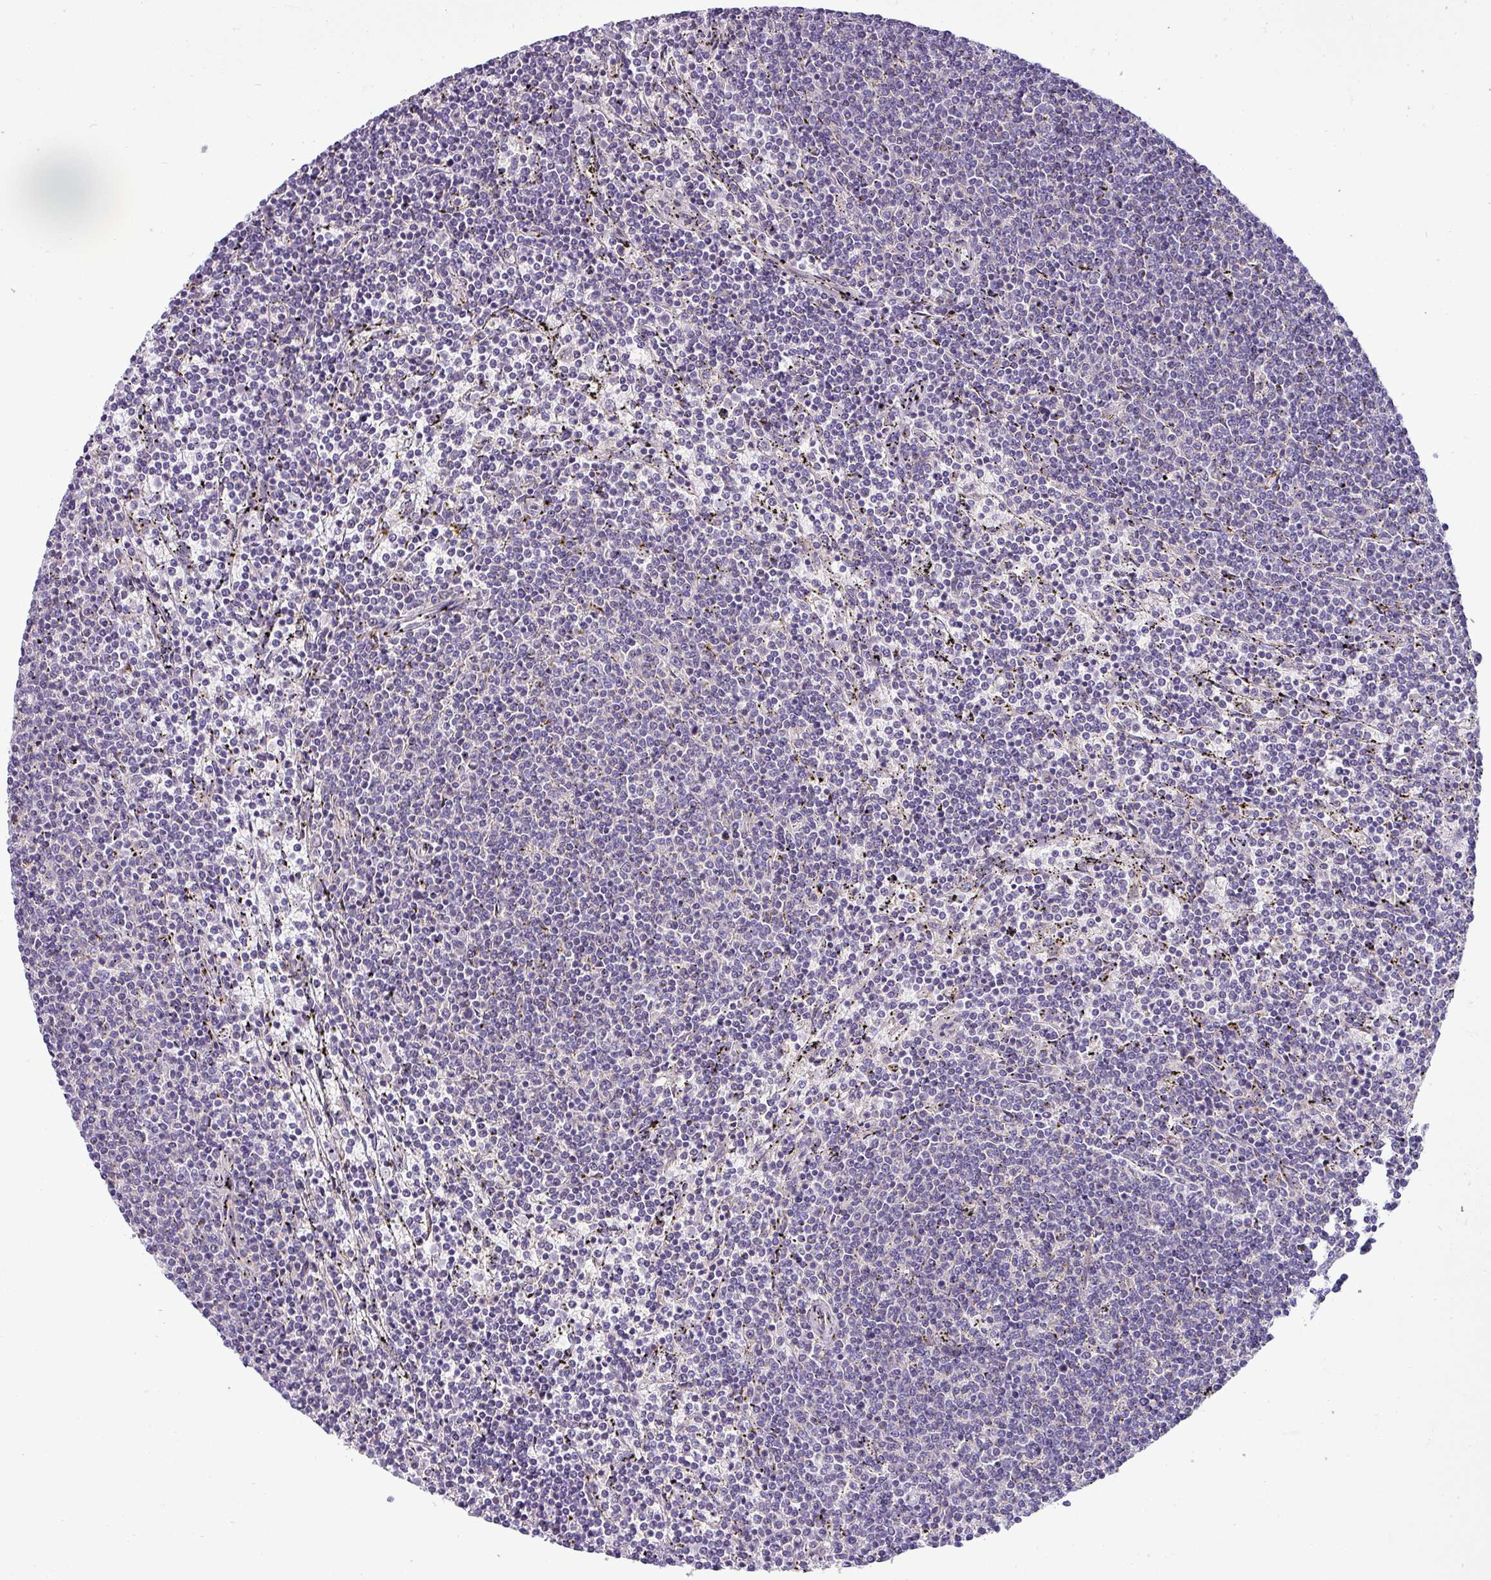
{"staining": {"intensity": "negative", "quantity": "none", "location": "none"}, "tissue": "lymphoma", "cell_type": "Tumor cells", "image_type": "cancer", "snomed": [{"axis": "morphology", "description": "Malignant lymphoma, non-Hodgkin's type, Low grade"}, {"axis": "topography", "description": "Spleen"}], "caption": "Micrograph shows no protein positivity in tumor cells of malignant lymphoma, non-Hodgkin's type (low-grade) tissue.", "gene": "ACAP3", "patient": {"sex": "female", "age": 50}}